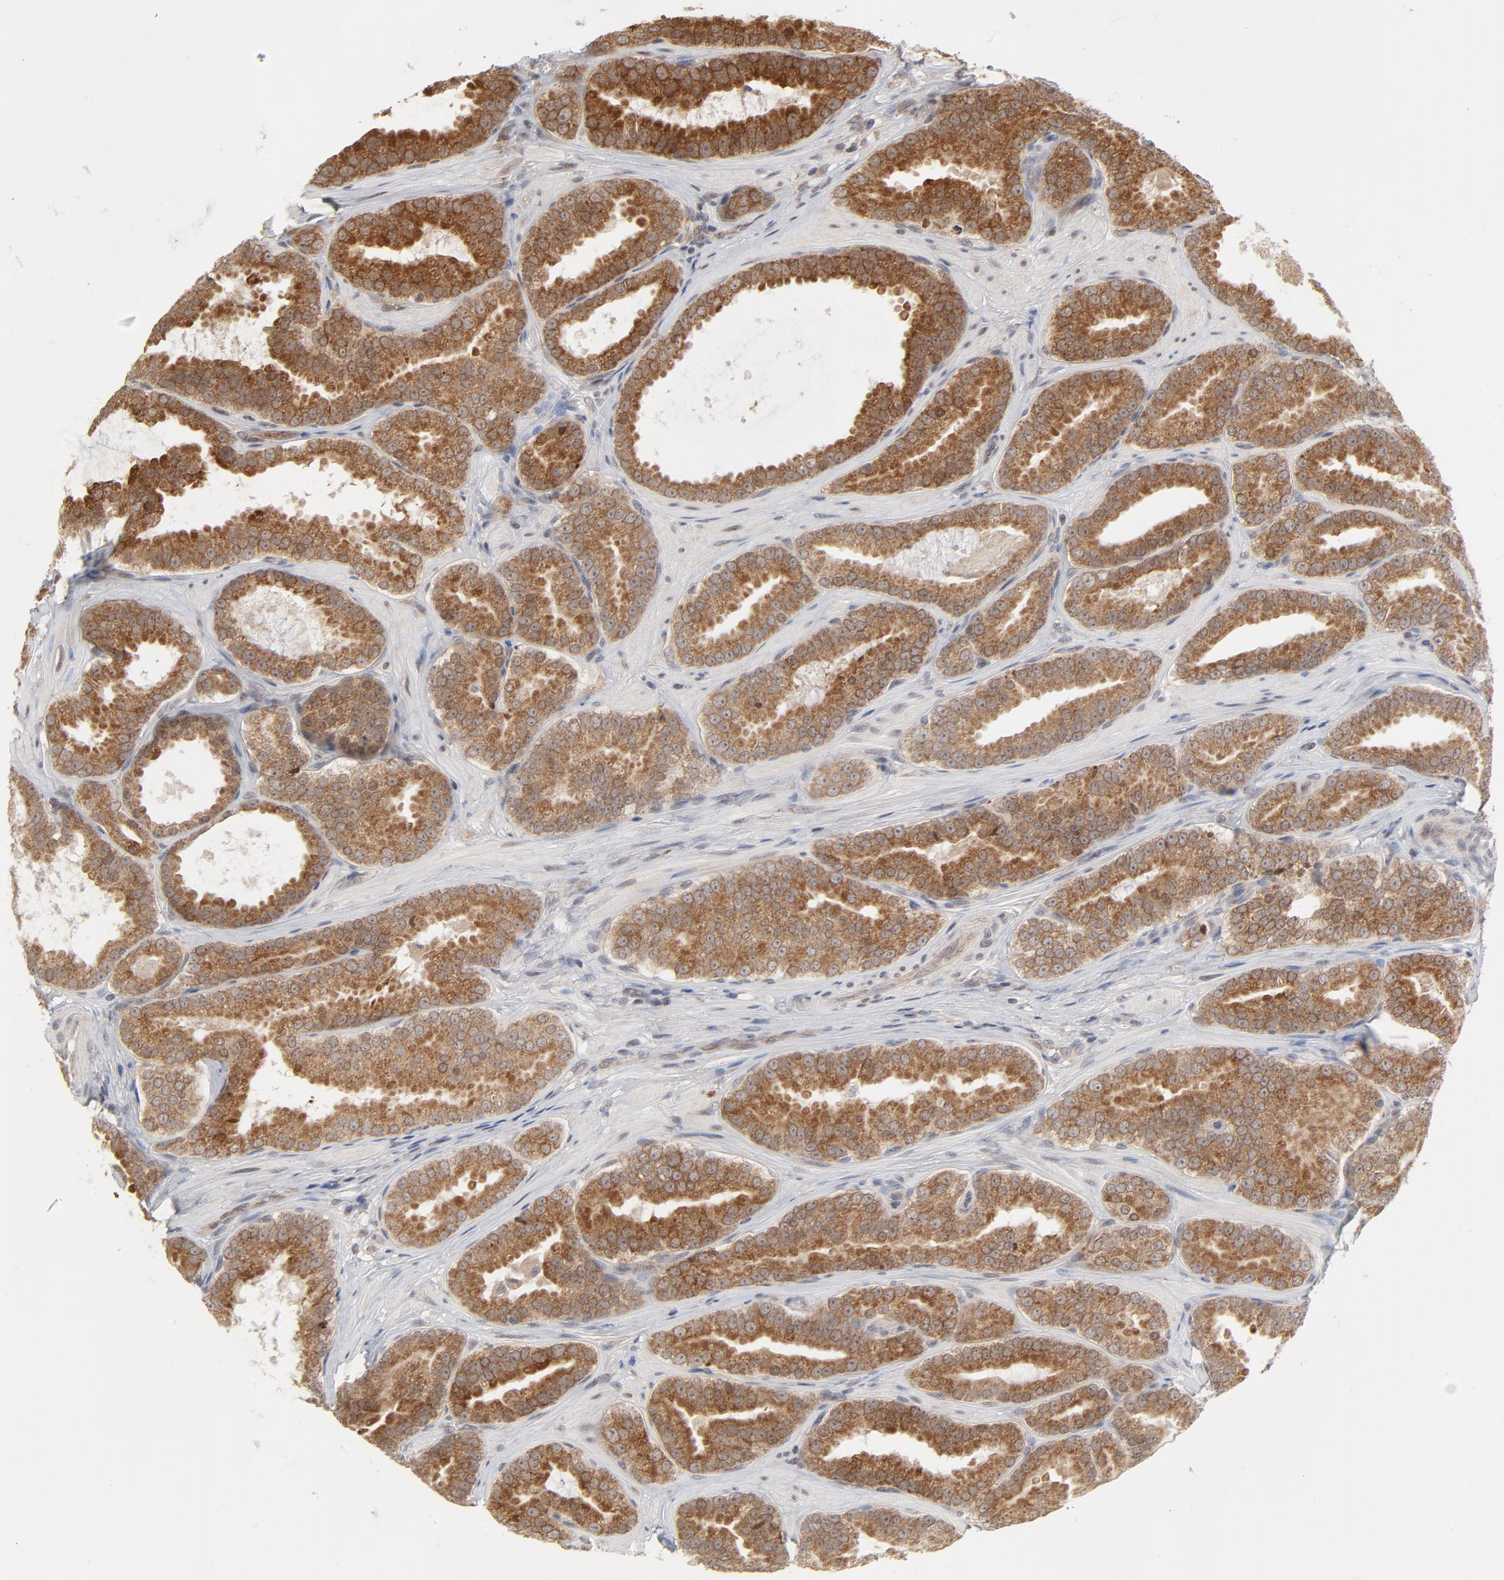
{"staining": {"intensity": "moderate", "quantity": ">75%", "location": "cytoplasmic/membranous"}, "tissue": "prostate cancer", "cell_type": "Tumor cells", "image_type": "cancer", "snomed": [{"axis": "morphology", "description": "Adenocarcinoma, Low grade"}, {"axis": "topography", "description": "Prostate"}], "caption": "An image of prostate low-grade adenocarcinoma stained for a protein demonstrates moderate cytoplasmic/membranous brown staining in tumor cells.", "gene": "ARIH1", "patient": {"sex": "male", "age": 59}}